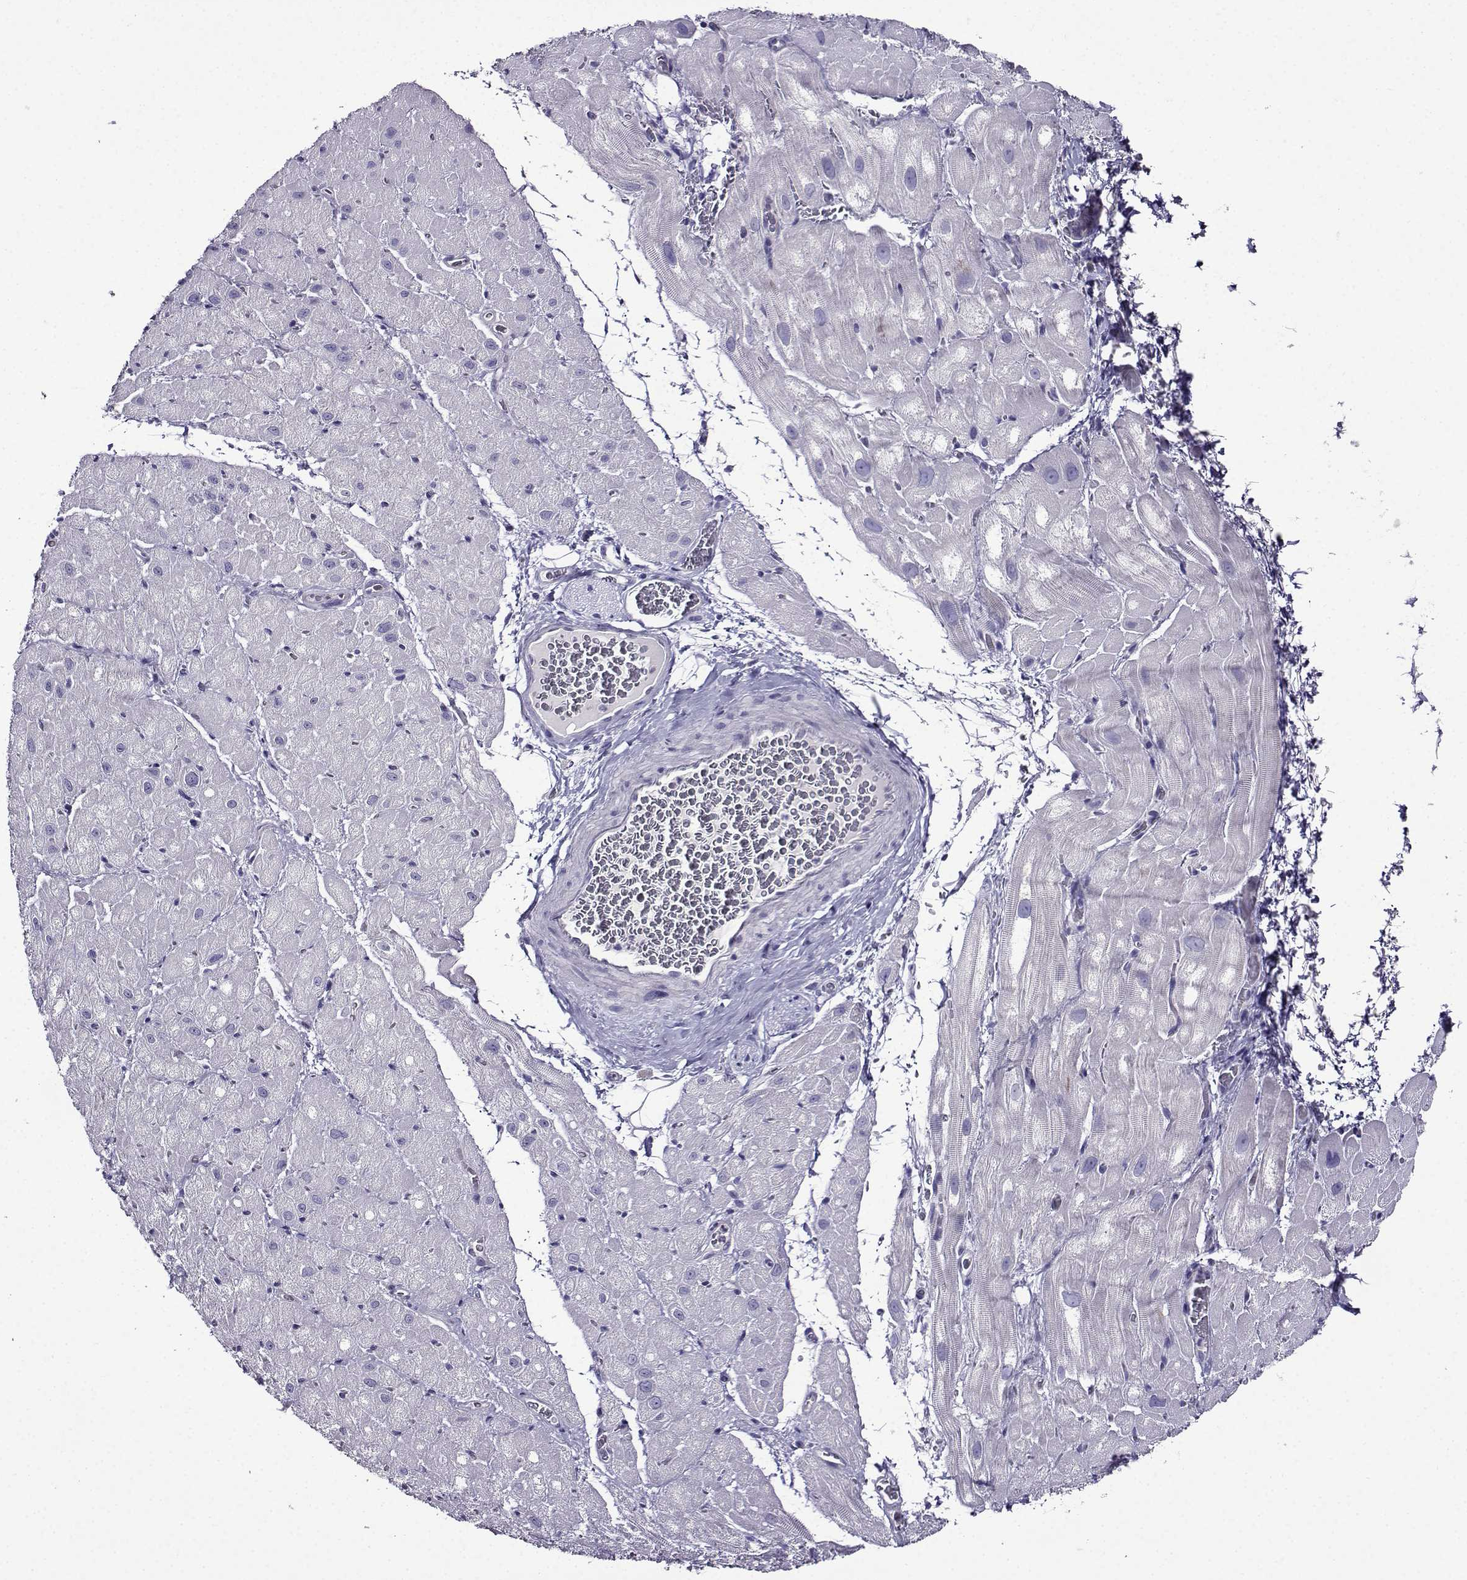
{"staining": {"intensity": "negative", "quantity": "none", "location": "none"}, "tissue": "heart muscle", "cell_type": "Cardiomyocytes", "image_type": "normal", "snomed": [{"axis": "morphology", "description": "Normal tissue, NOS"}, {"axis": "topography", "description": "Heart"}], "caption": "Immunohistochemistry micrograph of normal heart muscle: heart muscle stained with DAB demonstrates no significant protein expression in cardiomyocytes. The staining is performed using DAB brown chromogen with nuclei counter-stained in using hematoxylin.", "gene": "TMEM266", "patient": {"sex": "male", "age": 61}}